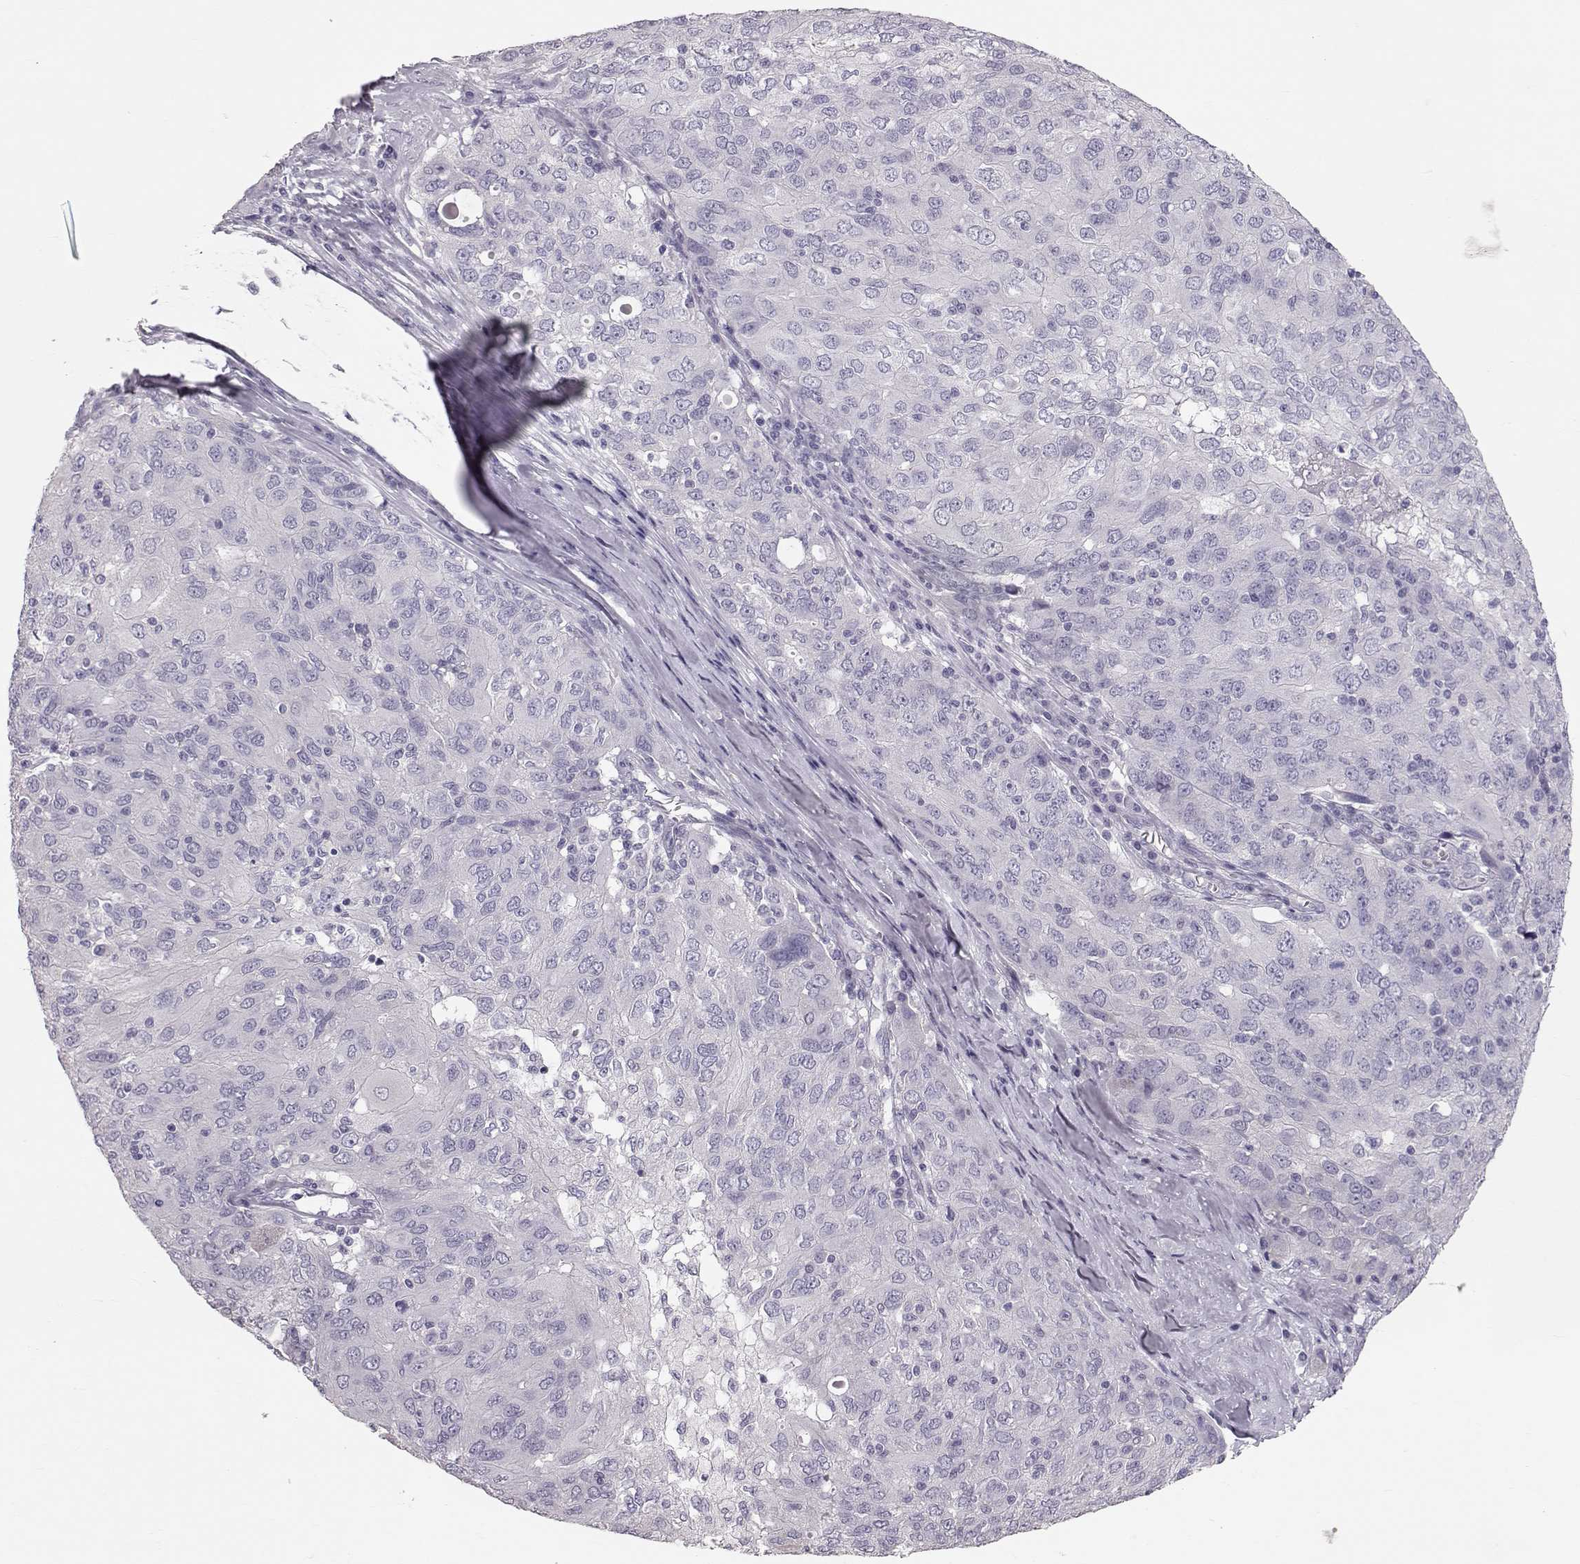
{"staining": {"intensity": "negative", "quantity": "none", "location": "none"}, "tissue": "ovarian cancer", "cell_type": "Tumor cells", "image_type": "cancer", "snomed": [{"axis": "morphology", "description": "Carcinoma, endometroid"}, {"axis": "topography", "description": "Ovary"}], "caption": "Tumor cells are negative for protein expression in human ovarian cancer. (DAB (3,3'-diaminobenzidine) immunohistochemistry, high magnification).", "gene": "POU1F1", "patient": {"sex": "female", "age": 50}}